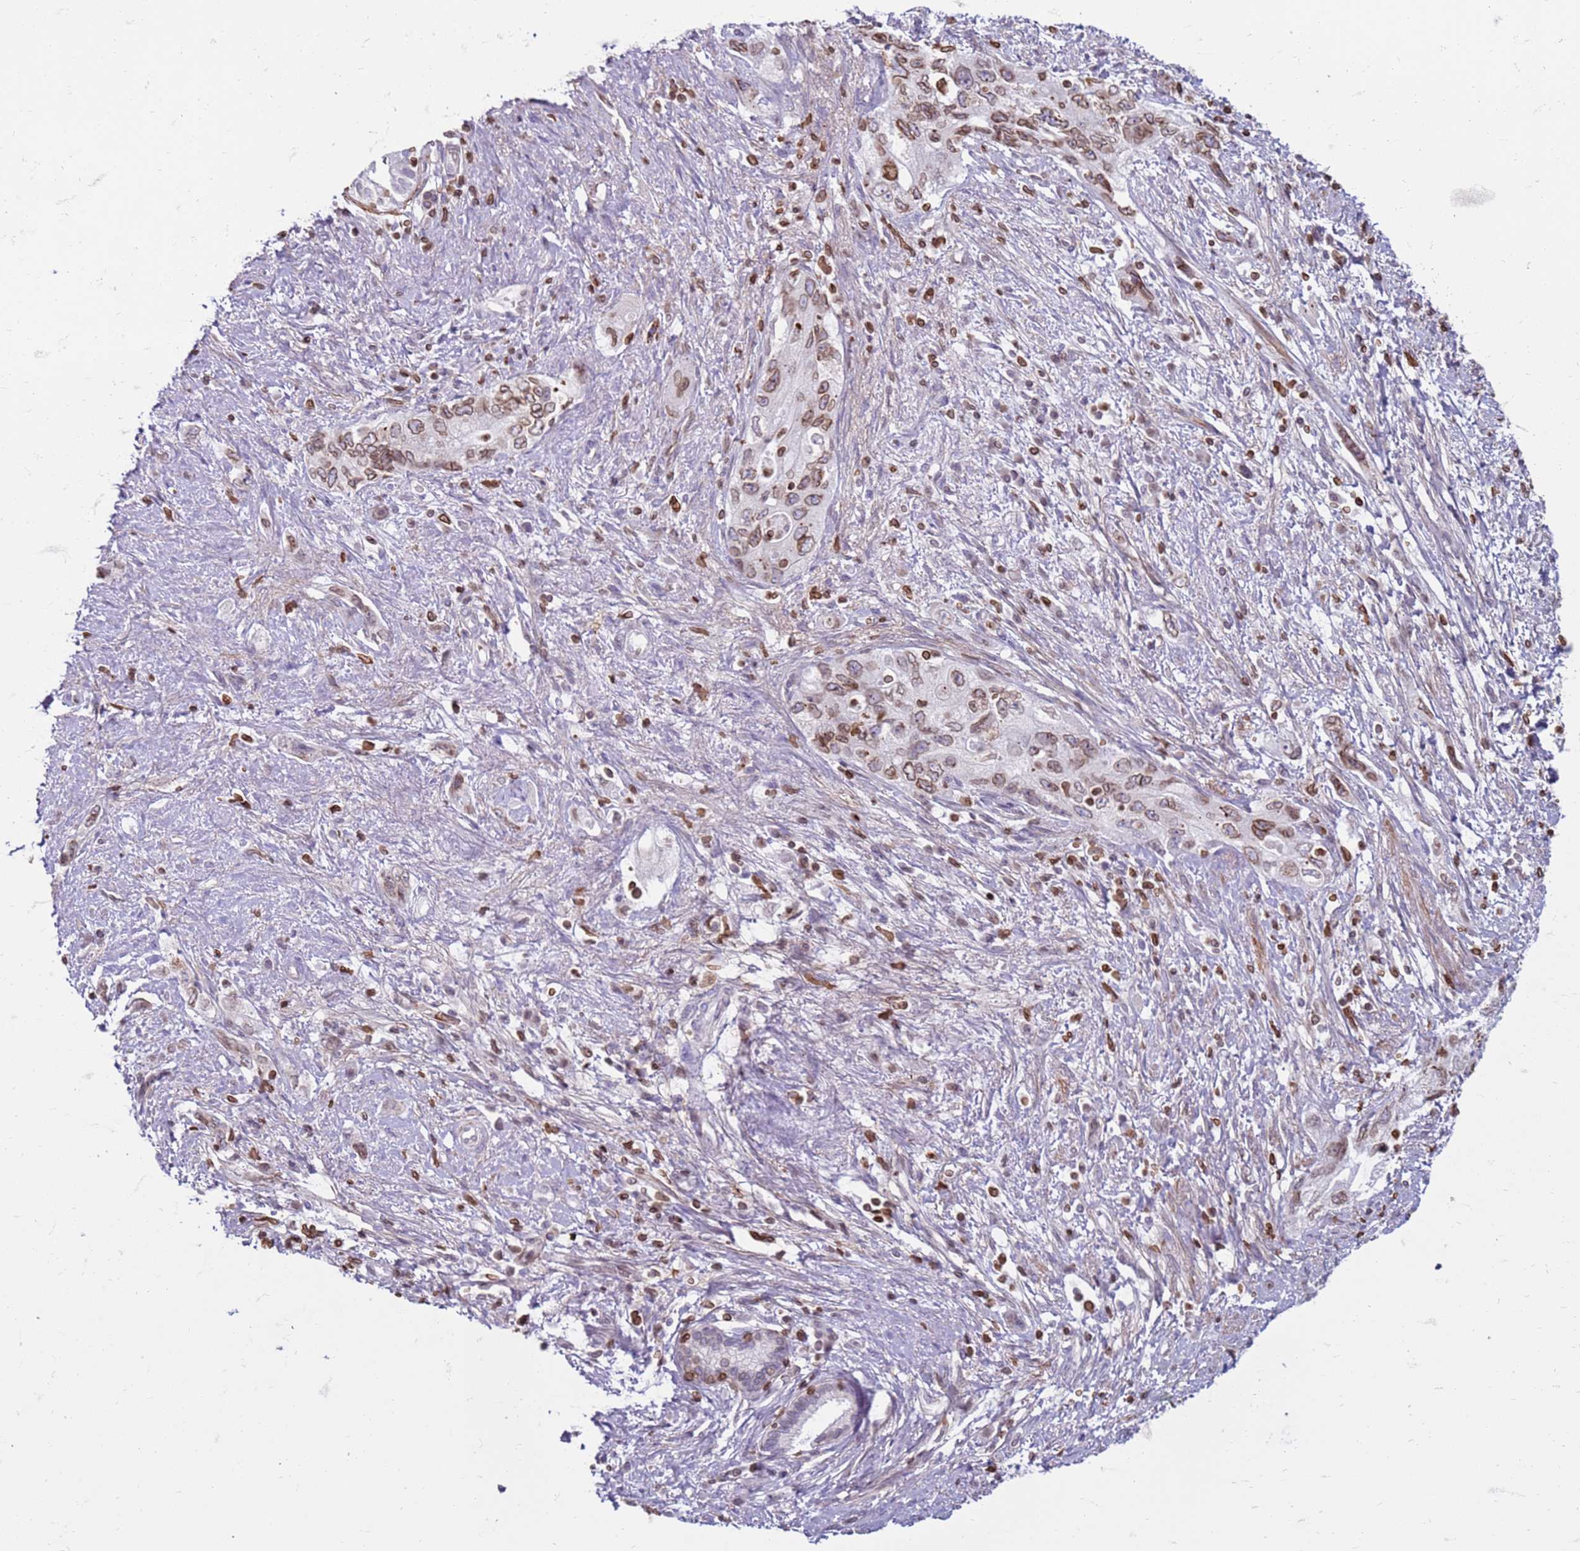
{"staining": {"intensity": "moderate", "quantity": "25%-75%", "location": "cytoplasmic/membranous,nuclear"}, "tissue": "pancreatic cancer", "cell_type": "Tumor cells", "image_type": "cancer", "snomed": [{"axis": "morphology", "description": "Adenocarcinoma, NOS"}, {"axis": "topography", "description": "Pancreas"}], "caption": "Protein expression by IHC exhibits moderate cytoplasmic/membranous and nuclear staining in approximately 25%-75% of tumor cells in pancreatic cancer (adenocarcinoma).", "gene": "METTL25B", "patient": {"sex": "female", "age": 73}}